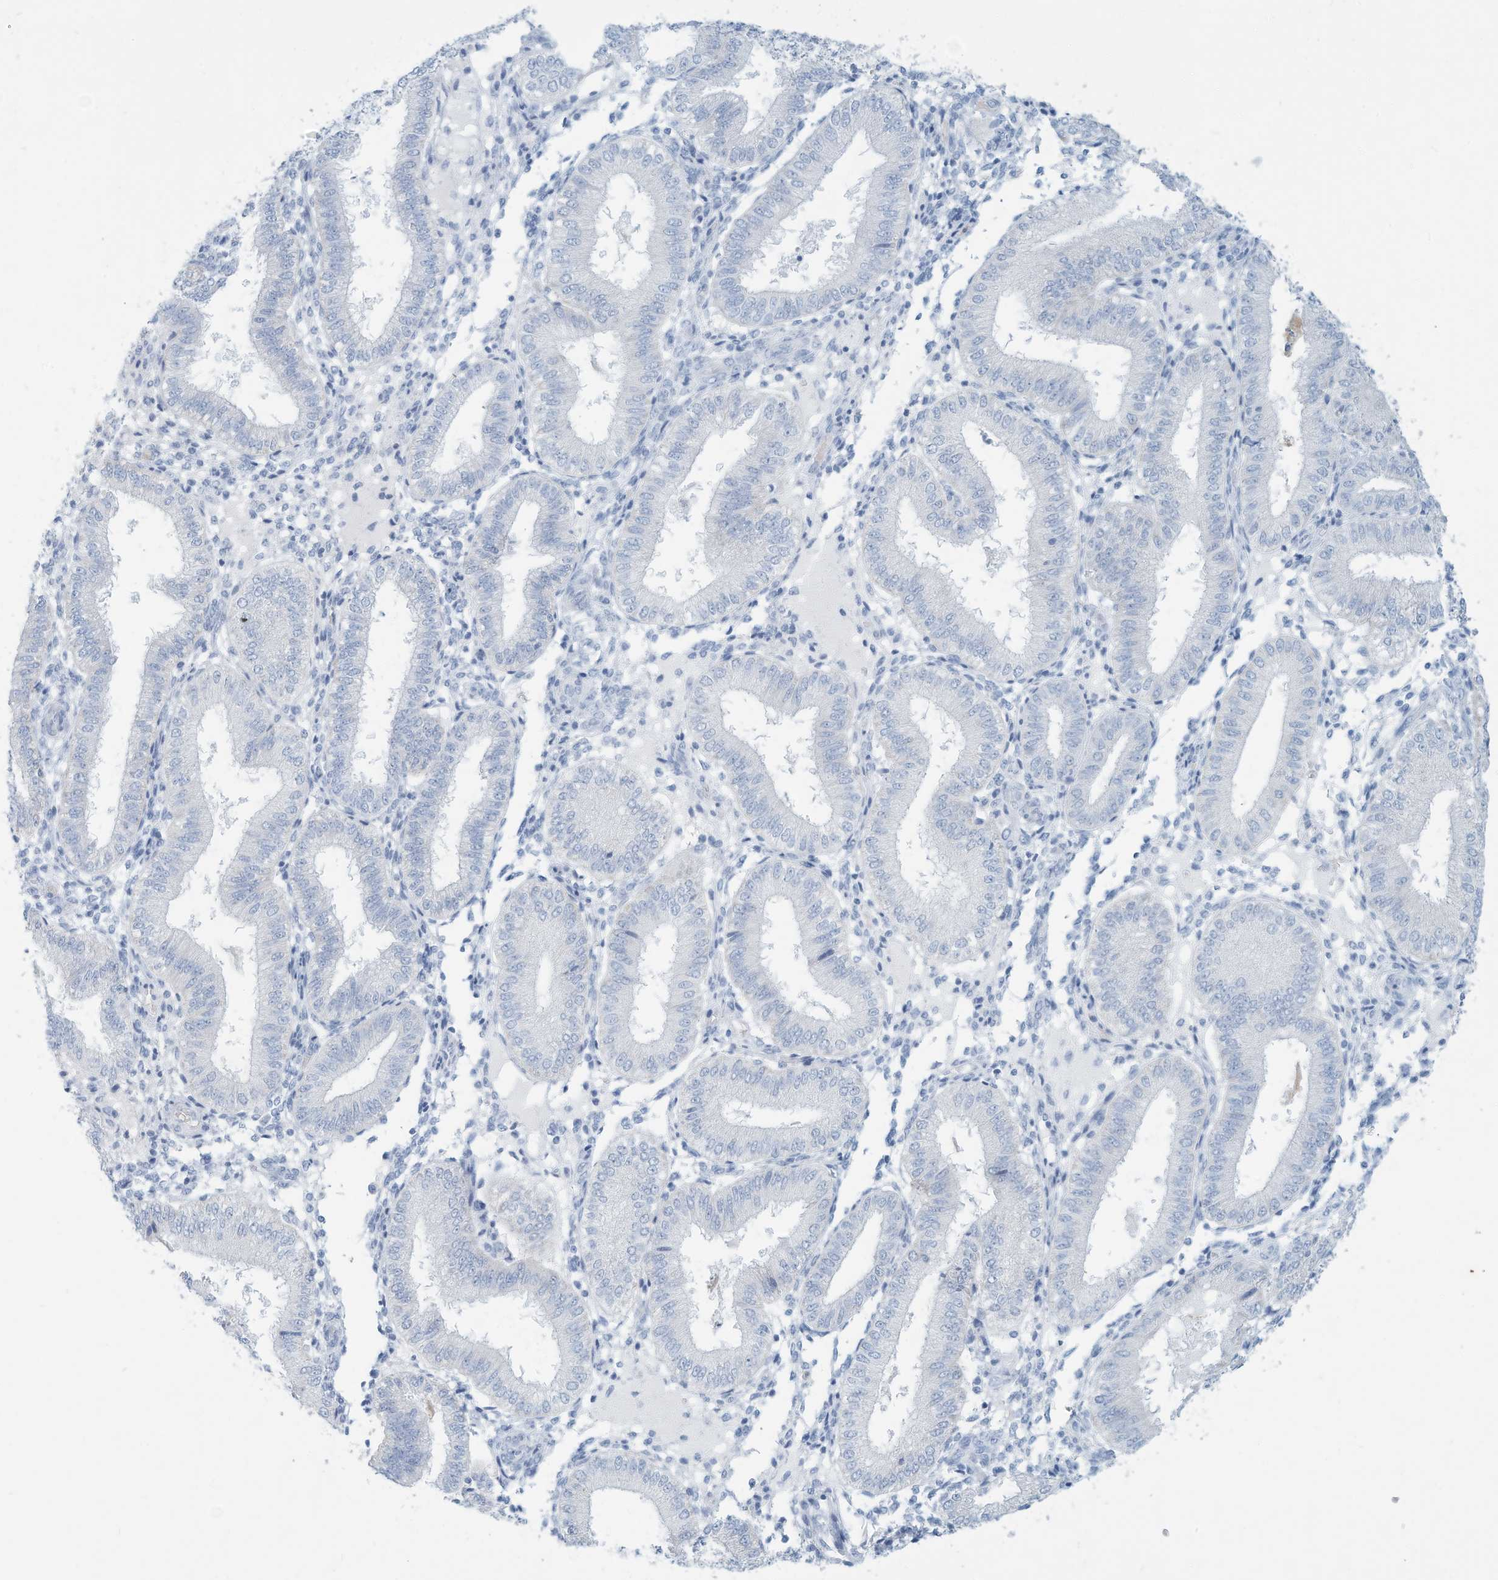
{"staining": {"intensity": "negative", "quantity": "none", "location": "none"}, "tissue": "endometrium", "cell_type": "Cells in endometrial stroma", "image_type": "normal", "snomed": [{"axis": "morphology", "description": "Normal tissue, NOS"}, {"axis": "topography", "description": "Endometrium"}], "caption": "IHC of normal human endometrium demonstrates no expression in cells in endometrial stroma.", "gene": "ERI2", "patient": {"sex": "female", "age": 39}}